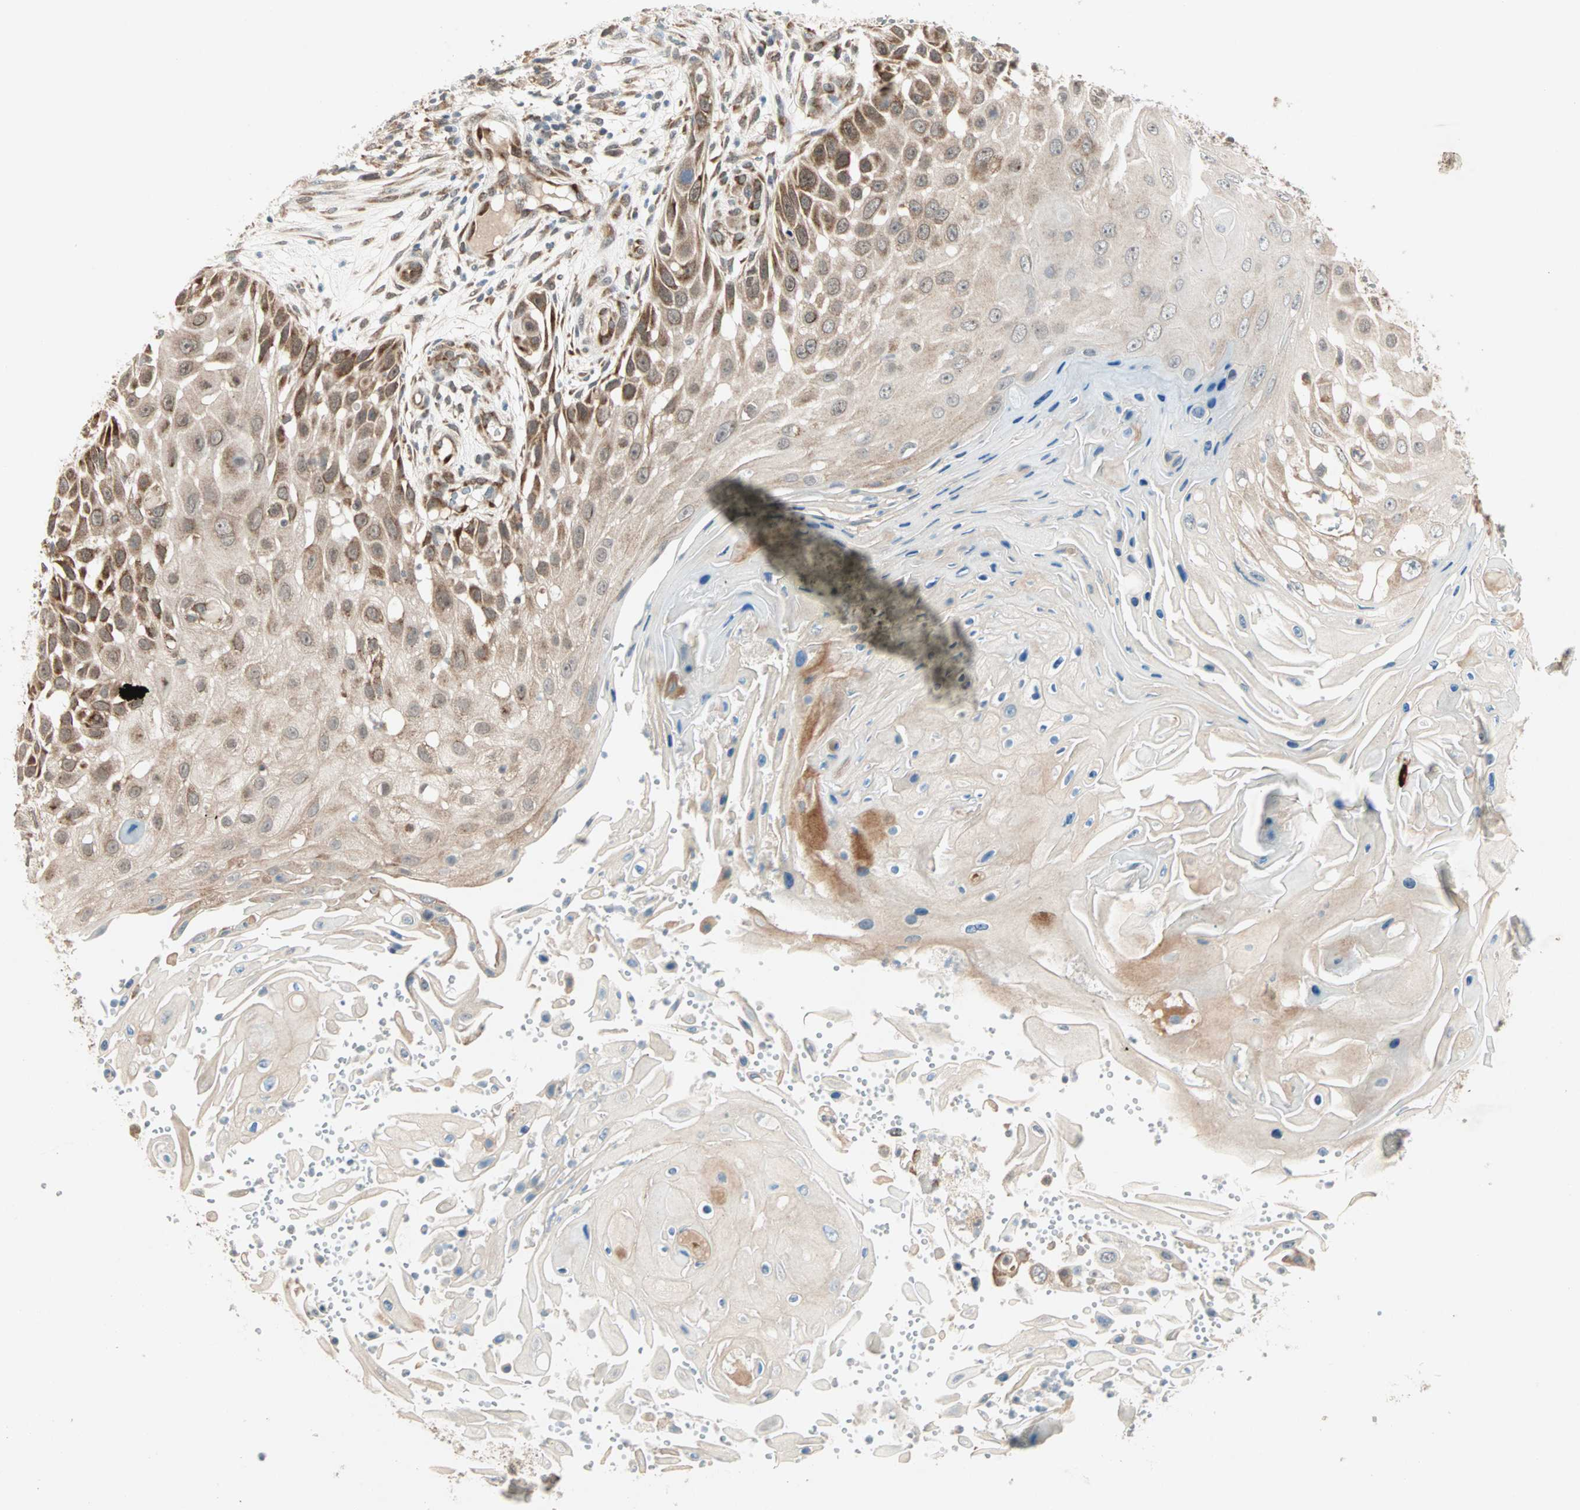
{"staining": {"intensity": "moderate", "quantity": ">75%", "location": "cytoplasmic/membranous,nuclear"}, "tissue": "skin cancer", "cell_type": "Tumor cells", "image_type": "cancer", "snomed": [{"axis": "morphology", "description": "Squamous cell carcinoma, NOS"}, {"axis": "topography", "description": "Skin"}], "caption": "A photomicrograph showing moderate cytoplasmic/membranous and nuclear expression in about >75% of tumor cells in skin squamous cell carcinoma, as visualized by brown immunohistochemical staining.", "gene": "ZNF37A", "patient": {"sex": "female", "age": 44}}